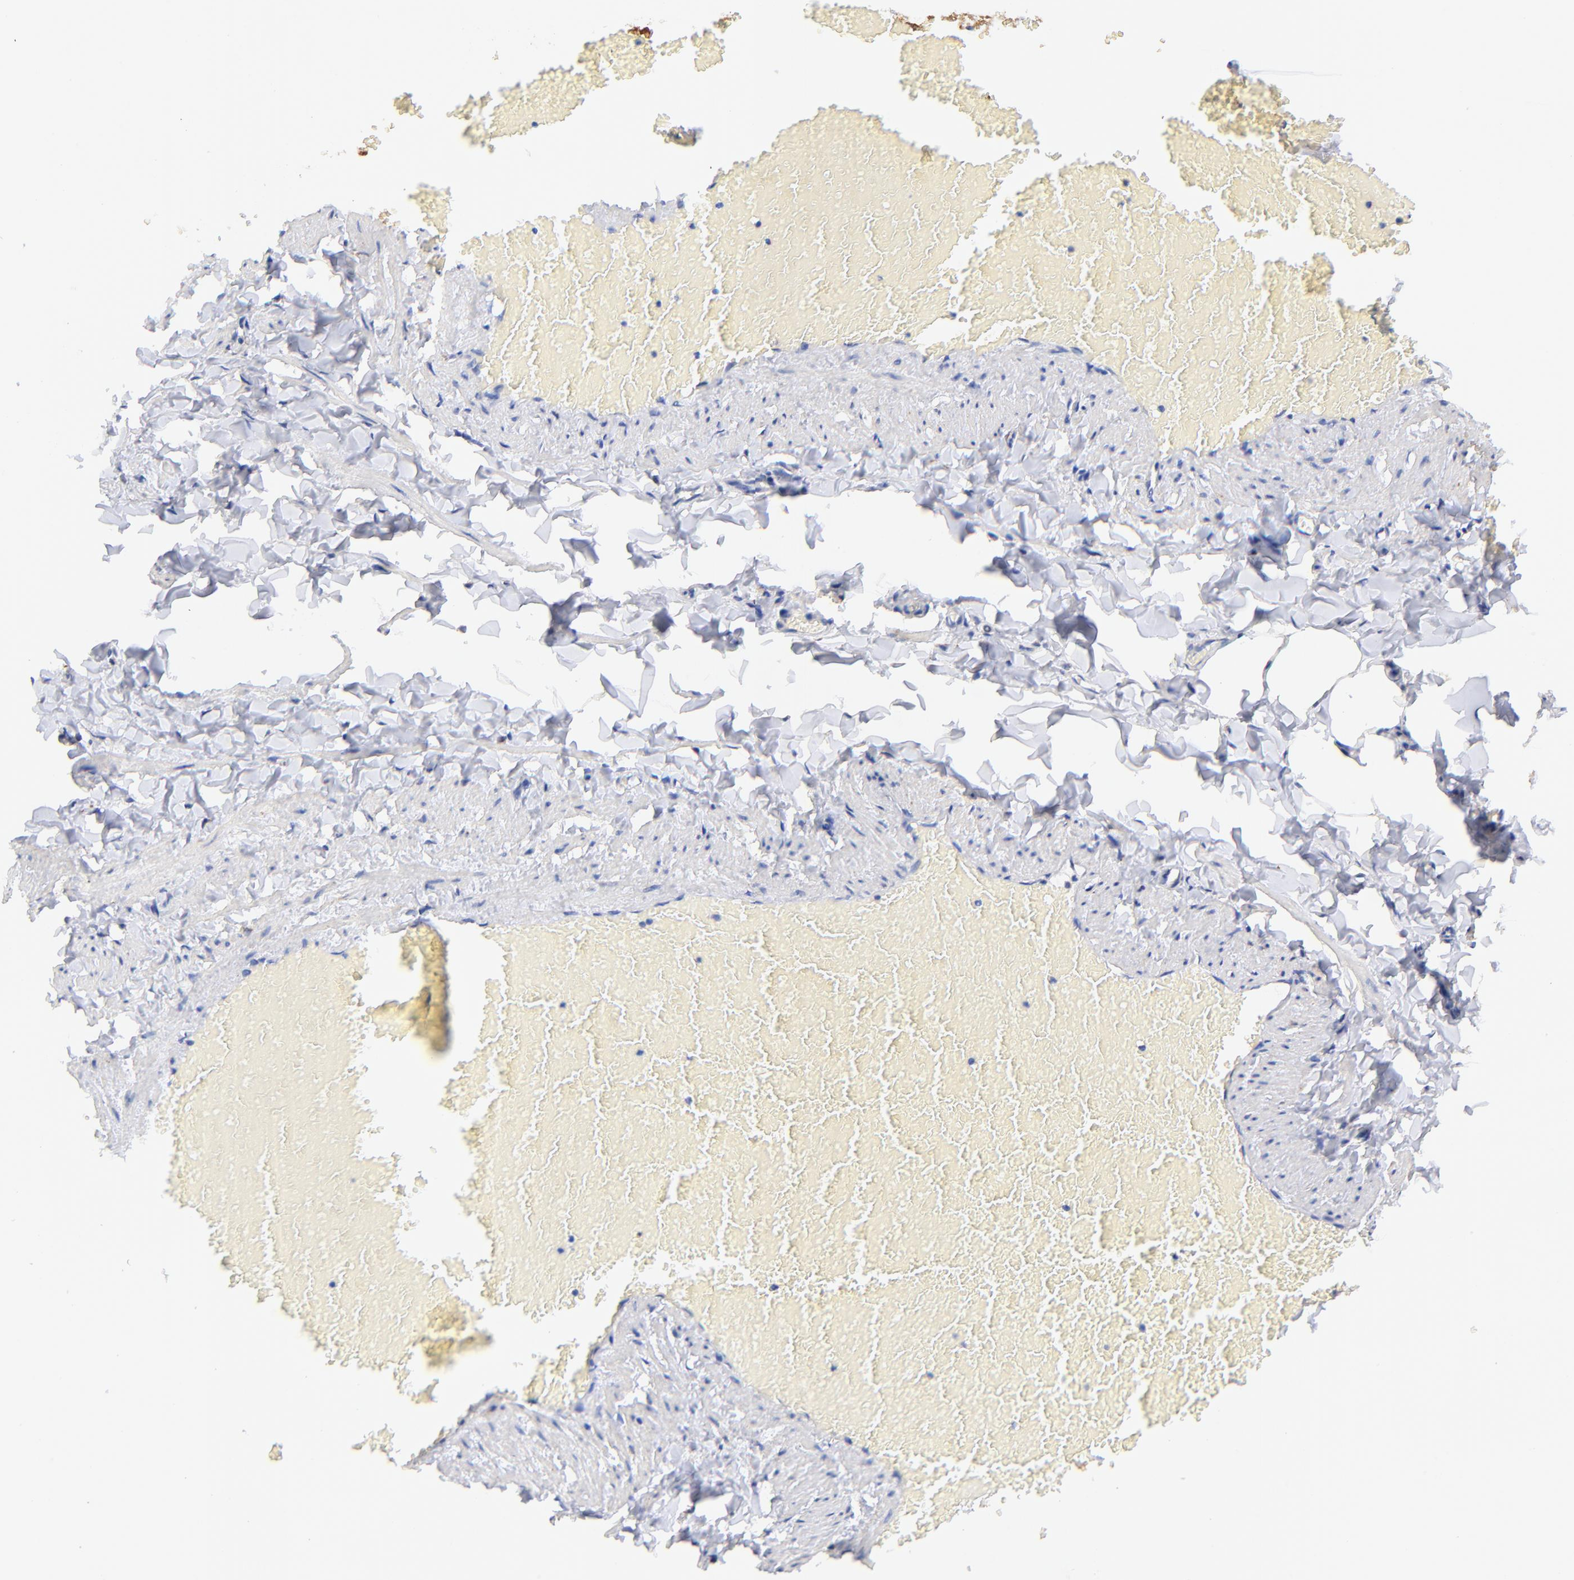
{"staining": {"intensity": "negative", "quantity": "none", "location": "none"}, "tissue": "adipose tissue", "cell_type": "Adipocytes", "image_type": "normal", "snomed": [{"axis": "morphology", "description": "Normal tissue, NOS"}, {"axis": "topography", "description": "Vascular tissue"}], "caption": "IHC micrograph of normal adipose tissue: human adipose tissue stained with DAB reveals no significant protein positivity in adipocytes. Brightfield microscopy of IHC stained with DAB (3,3'-diaminobenzidine) (brown) and hematoxylin (blue), captured at high magnification.", "gene": "ATP5F1D", "patient": {"sex": "male", "age": 41}}